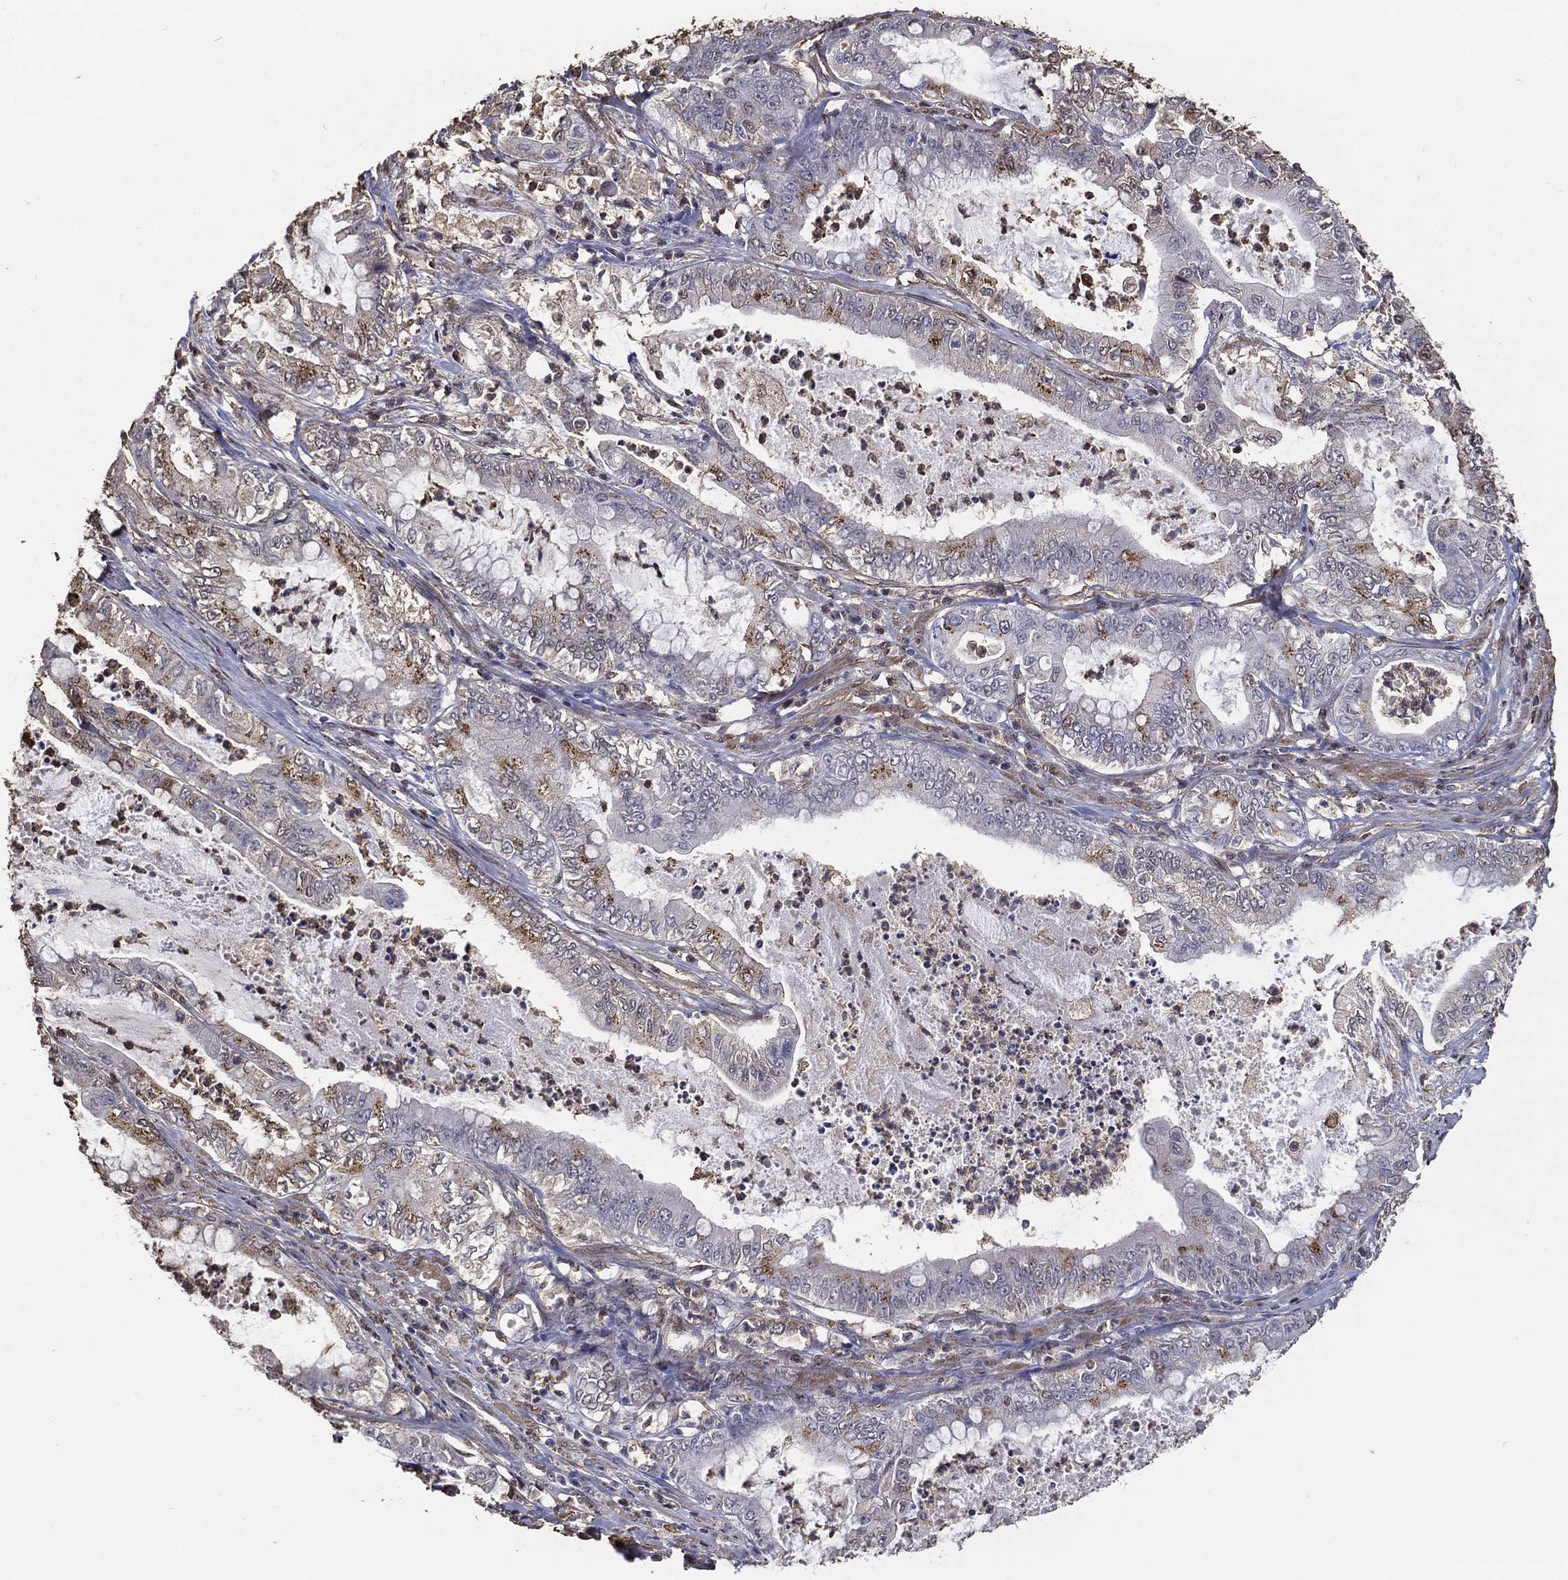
{"staining": {"intensity": "strong", "quantity": "<25%", "location": "cytoplasmic/membranous"}, "tissue": "pancreatic cancer", "cell_type": "Tumor cells", "image_type": "cancer", "snomed": [{"axis": "morphology", "description": "Adenocarcinoma, NOS"}, {"axis": "topography", "description": "Pancreas"}], "caption": "Pancreatic cancer was stained to show a protein in brown. There is medium levels of strong cytoplasmic/membranous staining in about <25% of tumor cells. (Stains: DAB in brown, nuclei in blue, Microscopy: brightfield microscopy at high magnification).", "gene": "GPR183", "patient": {"sex": "male", "age": 71}}